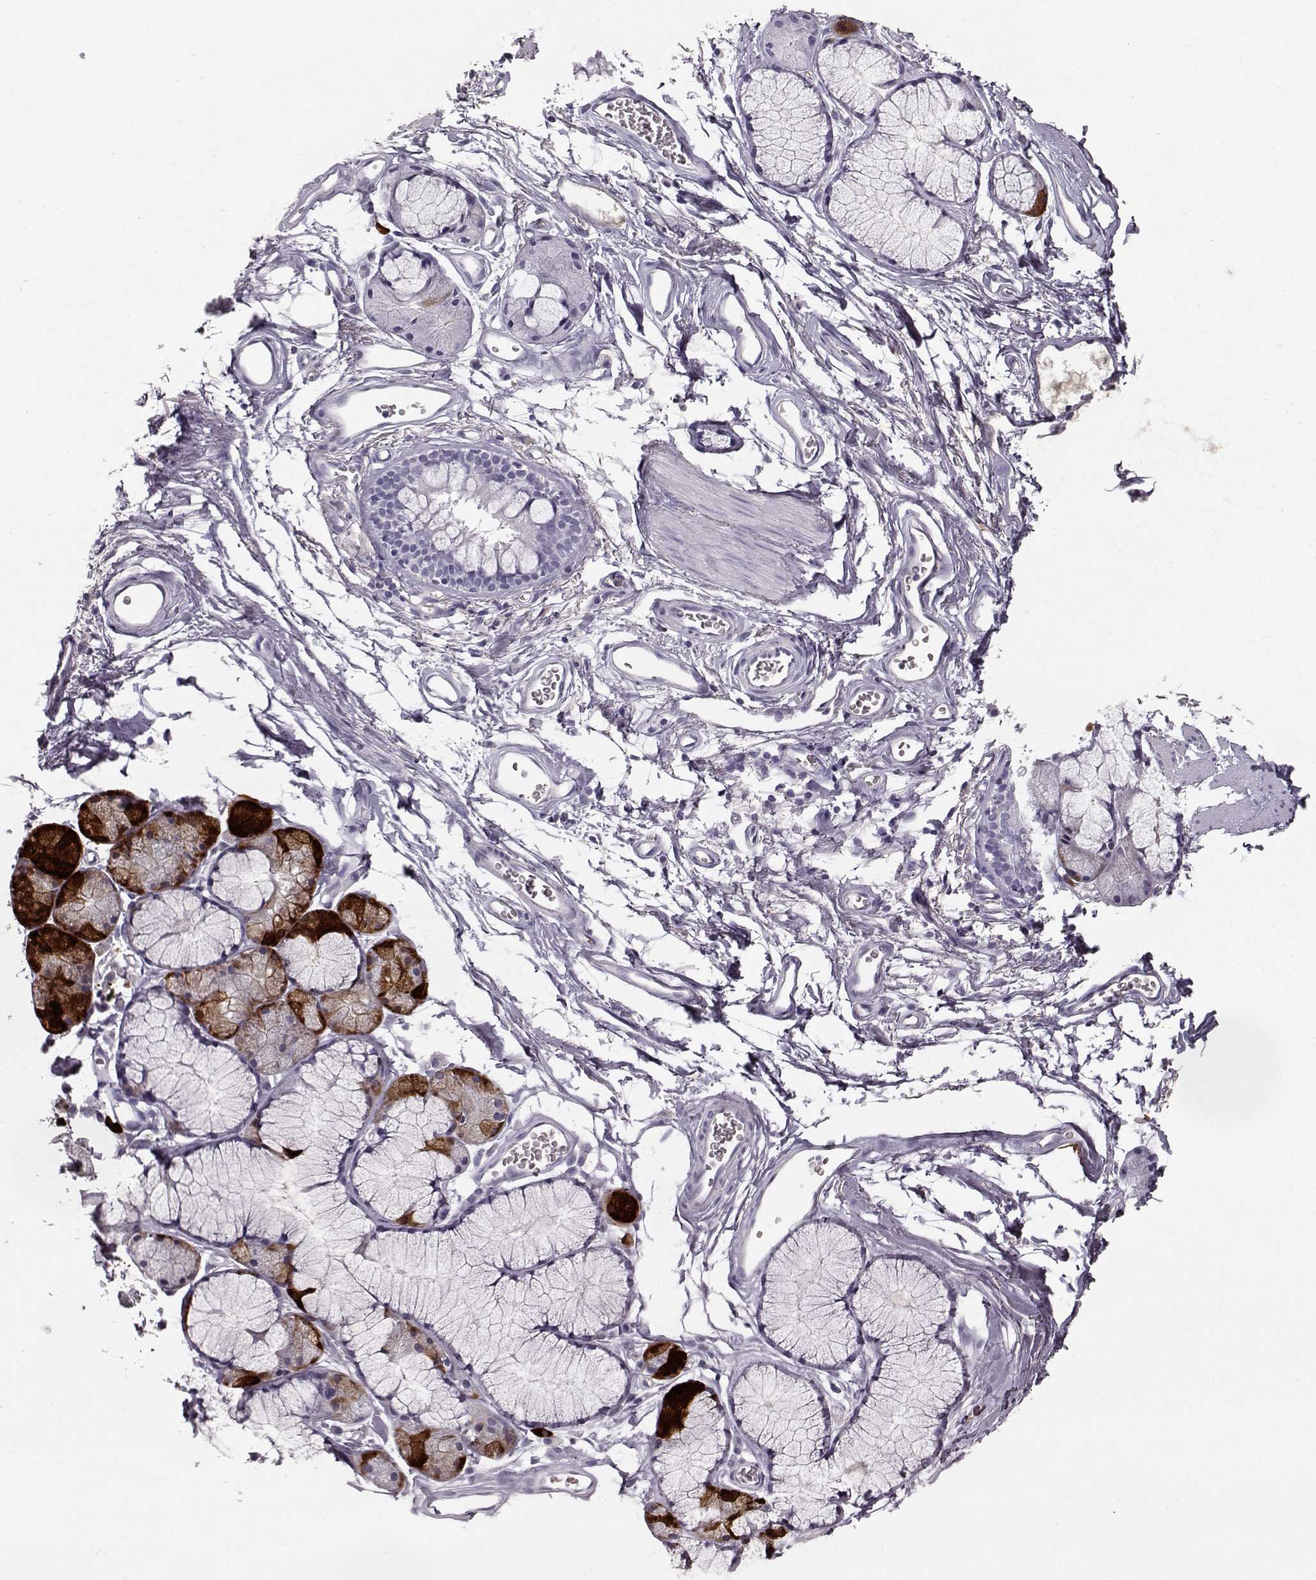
{"staining": {"intensity": "negative", "quantity": "none", "location": "none"}, "tissue": "adipose tissue", "cell_type": "Adipocytes", "image_type": "normal", "snomed": [{"axis": "morphology", "description": "Normal tissue, NOS"}, {"axis": "topography", "description": "Cartilage tissue"}, {"axis": "topography", "description": "Bronchus"}], "caption": "Adipocytes show no significant expression in unremarkable adipose tissue. (Immunohistochemistry, brightfield microscopy, high magnification).", "gene": "CCL19", "patient": {"sex": "female", "age": 79}}